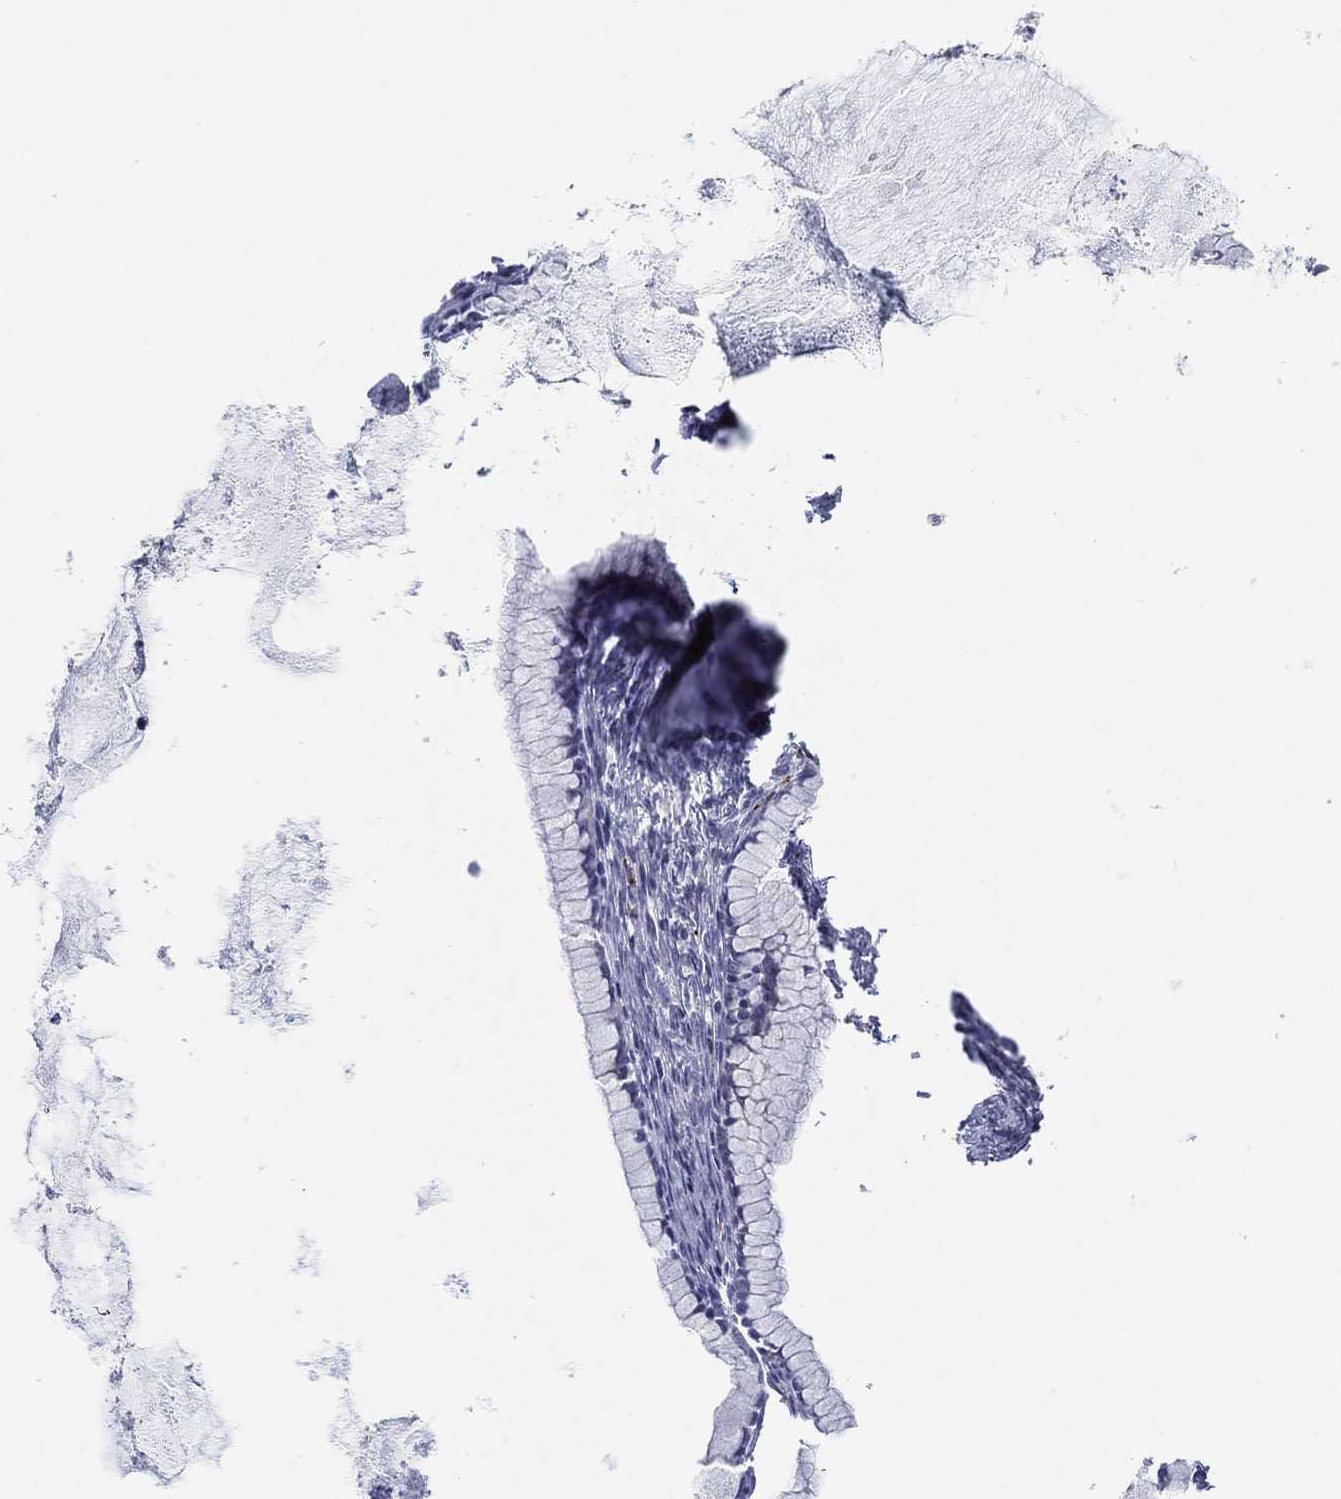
{"staining": {"intensity": "negative", "quantity": "none", "location": "none"}, "tissue": "ovarian cancer", "cell_type": "Tumor cells", "image_type": "cancer", "snomed": [{"axis": "morphology", "description": "Cystadenocarcinoma, mucinous, NOS"}, {"axis": "topography", "description": "Ovary"}], "caption": "This is an IHC histopathology image of human mucinous cystadenocarcinoma (ovarian). There is no expression in tumor cells.", "gene": "TMEM40", "patient": {"sex": "female", "age": 41}}